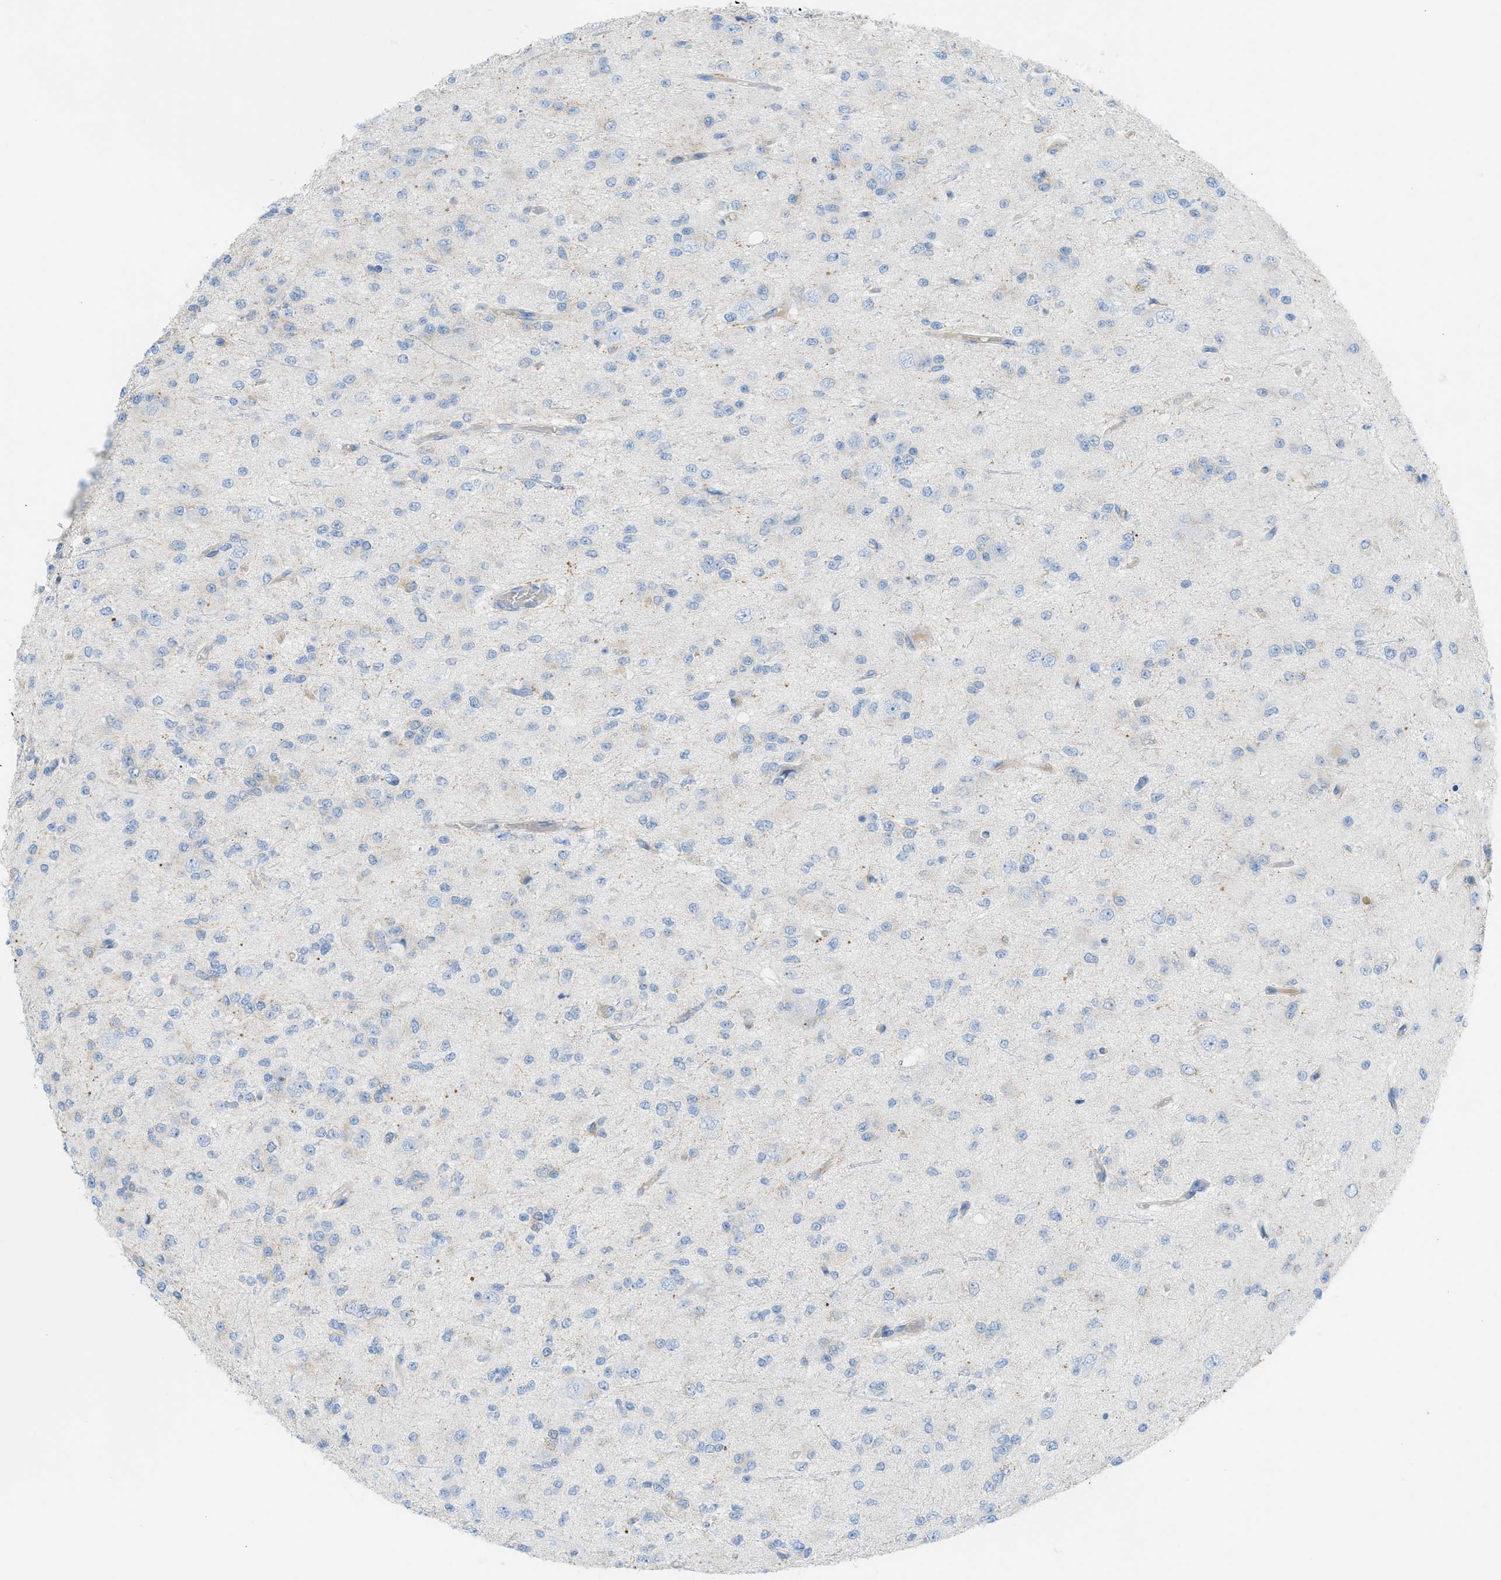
{"staining": {"intensity": "negative", "quantity": "none", "location": "none"}, "tissue": "glioma", "cell_type": "Tumor cells", "image_type": "cancer", "snomed": [{"axis": "morphology", "description": "Glioma, malignant, Low grade"}, {"axis": "topography", "description": "Brain"}], "caption": "Human low-grade glioma (malignant) stained for a protein using immunohistochemistry shows no expression in tumor cells.", "gene": "MYH11", "patient": {"sex": "male", "age": 38}}